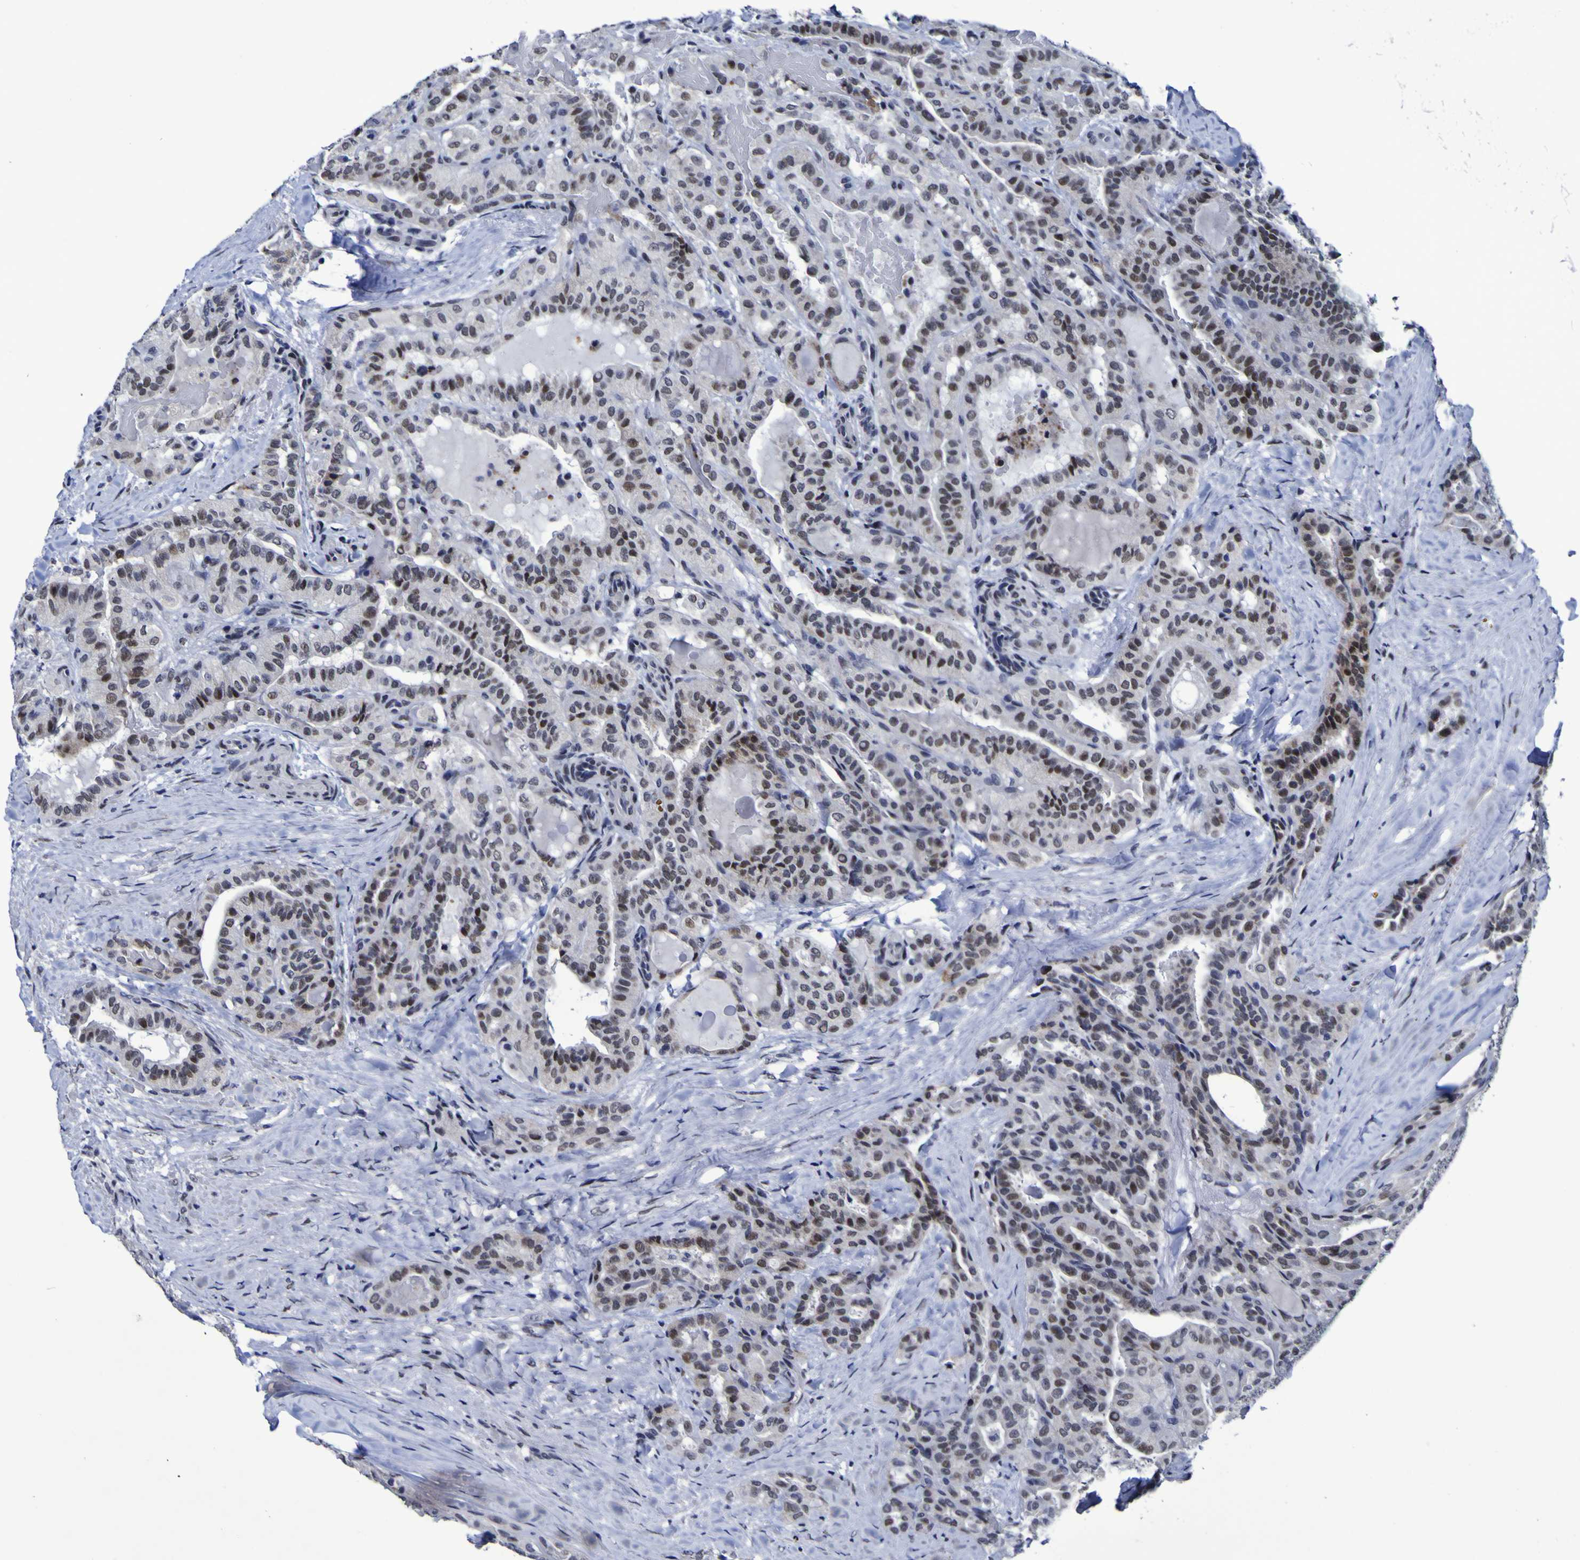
{"staining": {"intensity": "moderate", "quantity": ">75%", "location": "nuclear"}, "tissue": "thyroid cancer", "cell_type": "Tumor cells", "image_type": "cancer", "snomed": [{"axis": "morphology", "description": "Papillary adenocarcinoma, NOS"}, {"axis": "topography", "description": "Thyroid gland"}], "caption": "Immunohistochemistry (IHC) (DAB) staining of human thyroid papillary adenocarcinoma exhibits moderate nuclear protein positivity in approximately >75% of tumor cells.", "gene": "MBD3", "patient": {"sex": "male", "age": 77}}